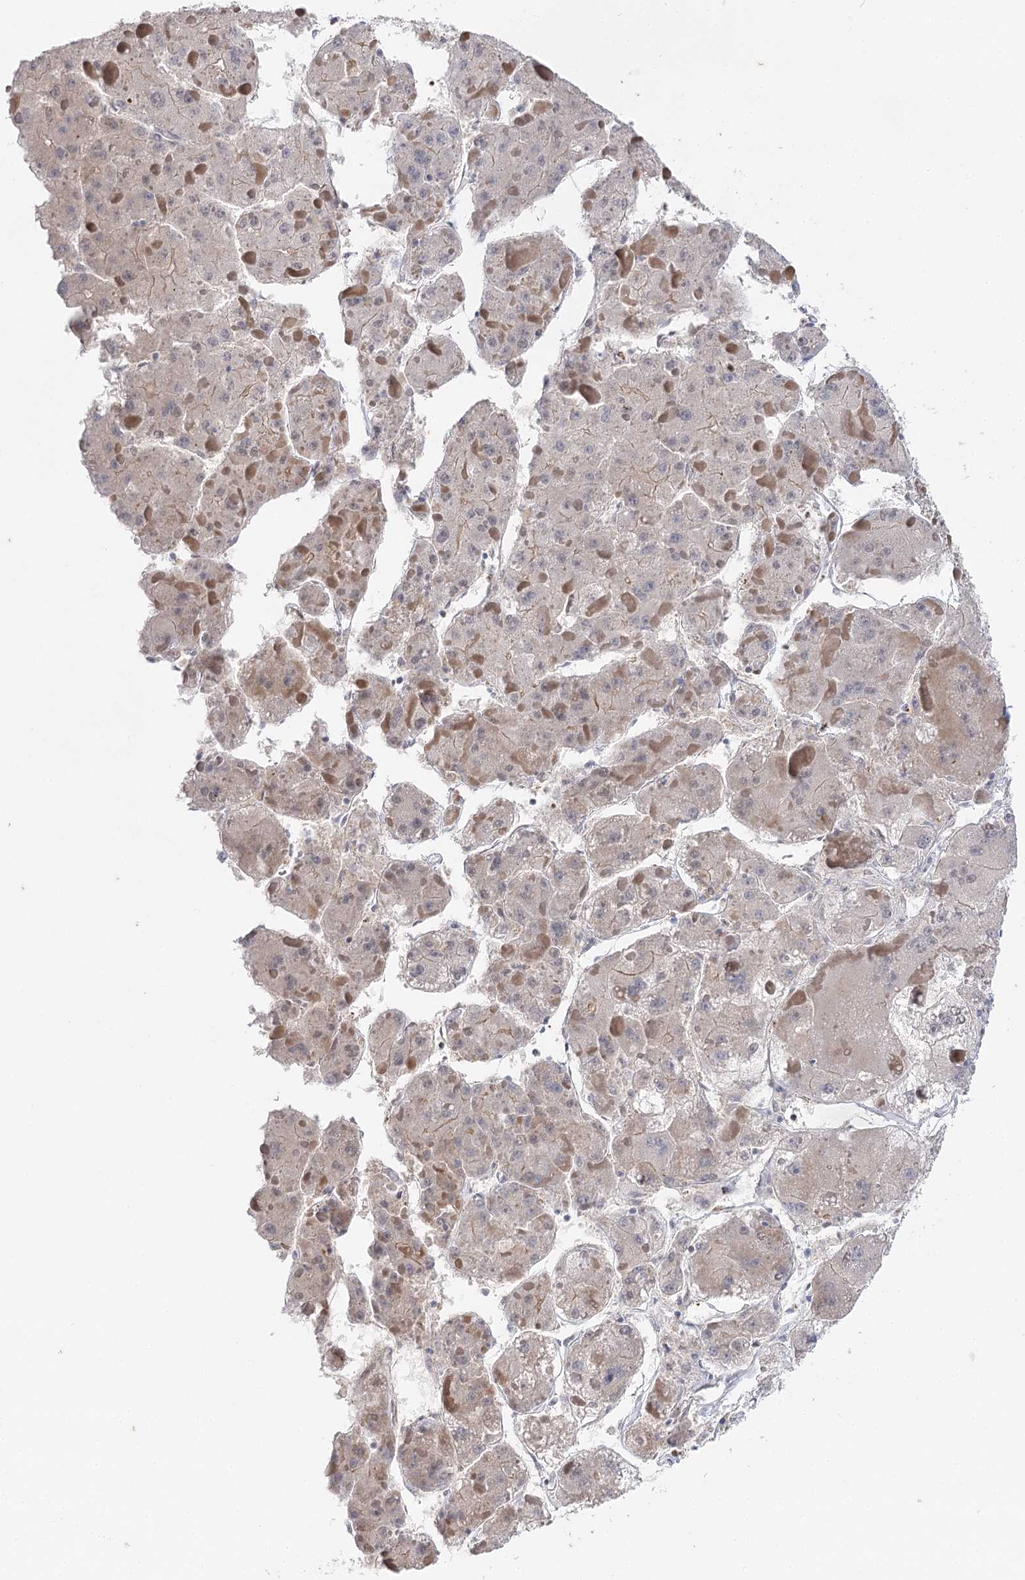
{"staining": {"intensity": "negative", "quantity": "none", "location": "none"}, "tissue": "liver cancer", "cell_type": "Tumor cells", "image_type": "cancer", "snomed": [{"axis": "morphology", "description": "Carcinoma, Hepatocellular, NOS"}, {"axis": "topography", "description": "Liver"}], "caption": "Micrograph shows no protein positivity in tumor cells of liver cancer tissue.", "gene": "AGXT2", "patient": {"sex": "female", "age": 73}}